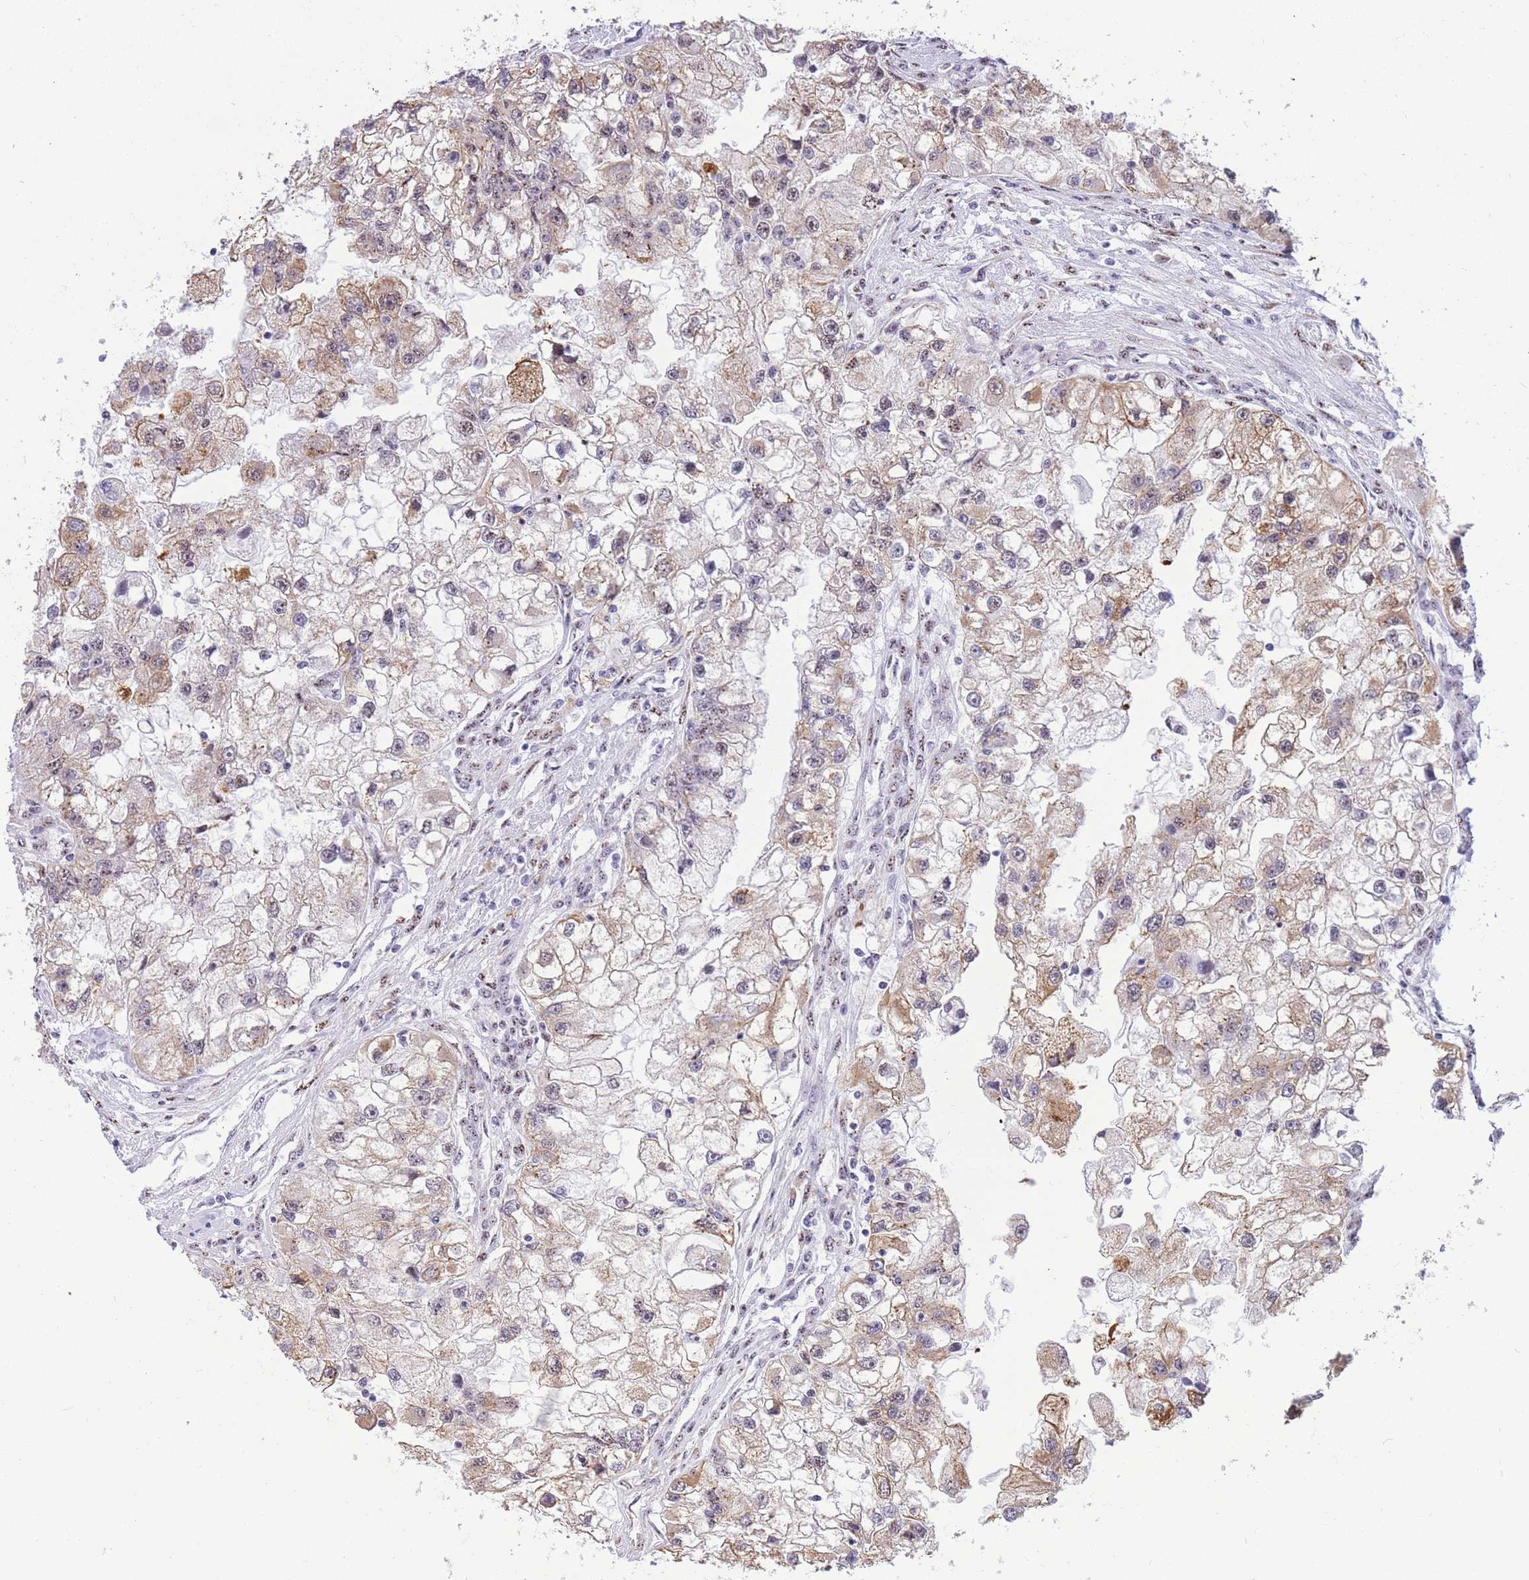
{"staining": {"intensity": "moderate", "quantity": "25%-75%", "location": "cytoplasmic/membranous,nuclear"}, "tissue": "renal cancer", "cell_type": "Tumor cells", "image_type": "cancer", "snomed": [{"axis": "morphology", "description": "Adenocarcinoma, NOS"}, {"axis": "topography", "description": "Kidney"}], "caption": "Renal cancer tissue reveals moderate cytoplasmic/membranous and nuclear positivity in approximately 25%-75% of tumor cells, visualized by immunohistochemistry.", "gene": "FAM153A", "patient": {"sex": "male", "age": 63}}